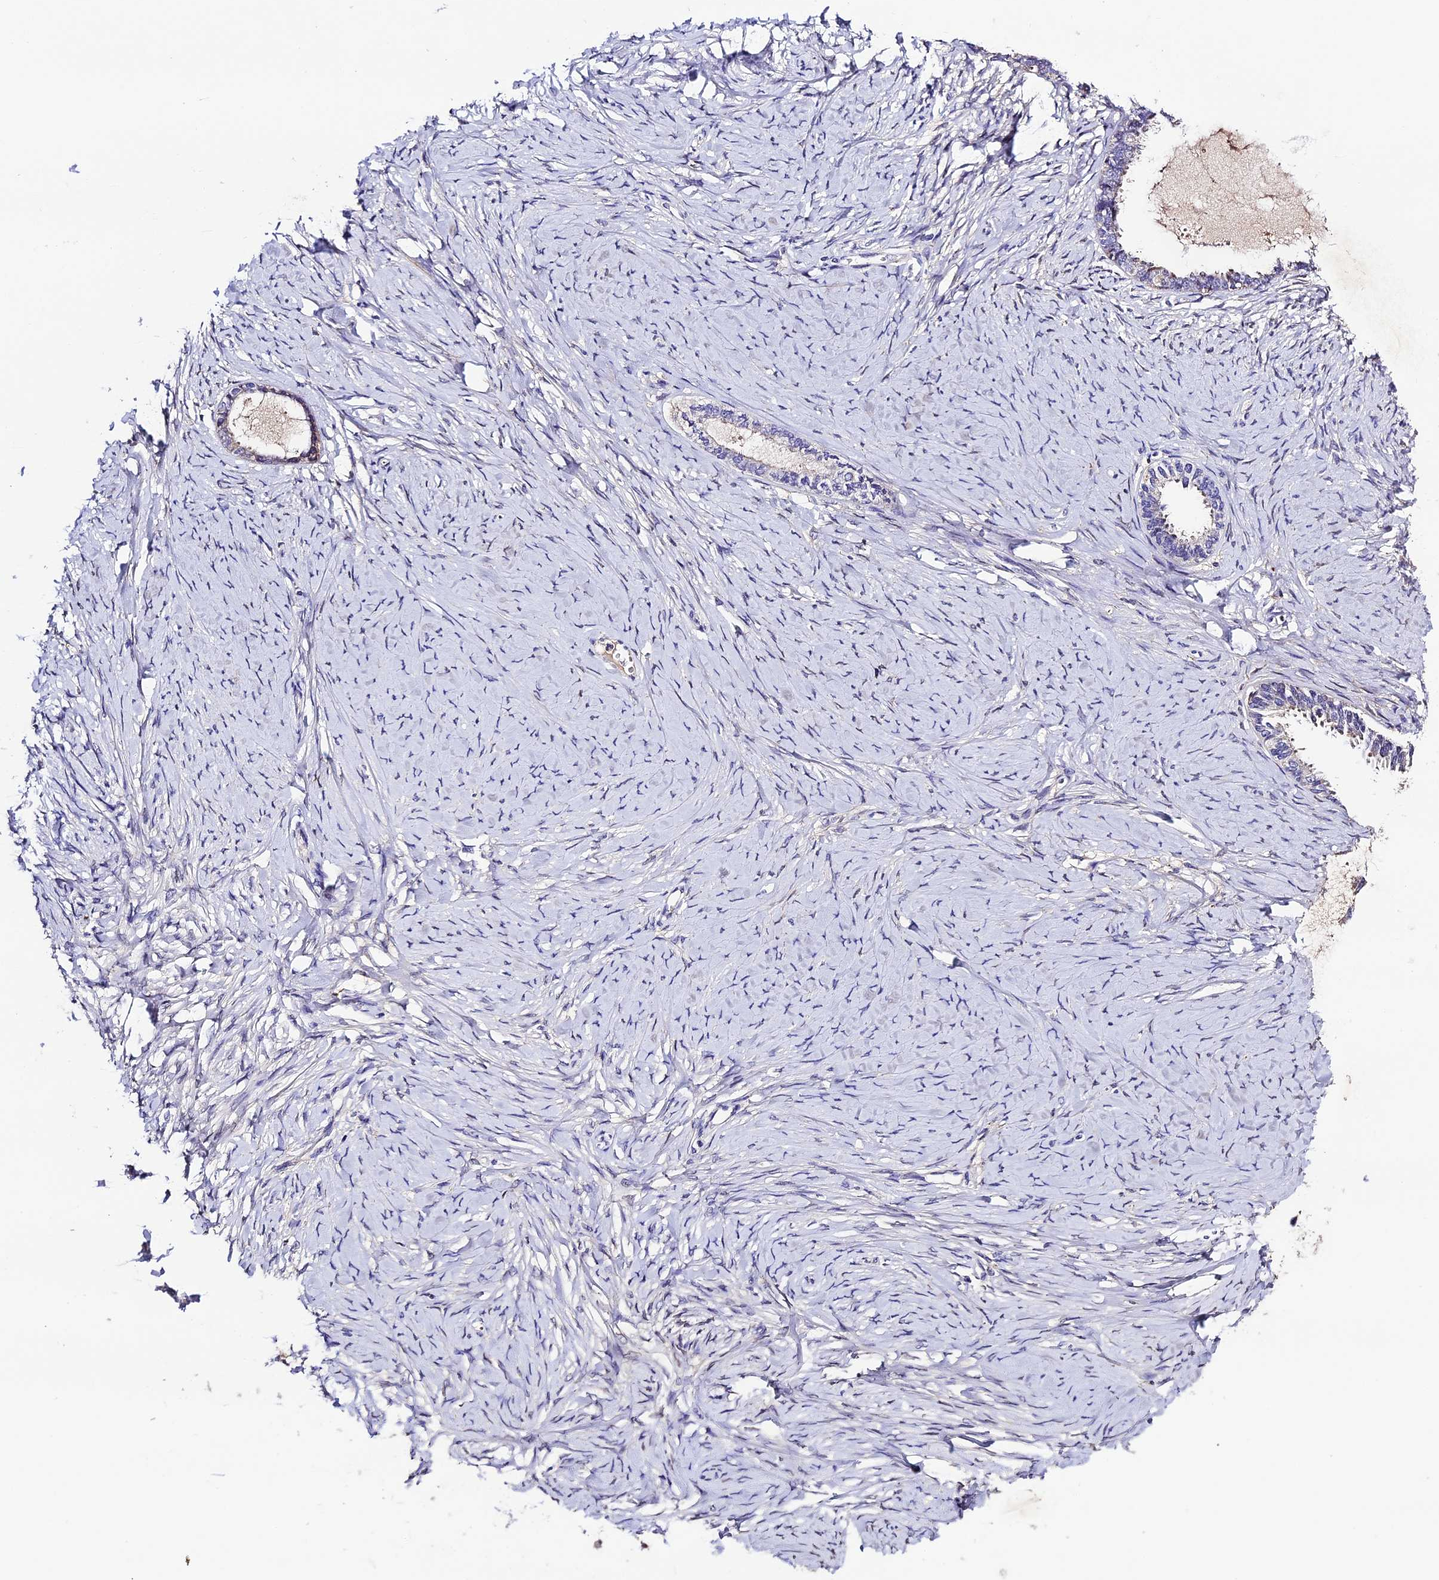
{"staining": {"intensity": "negative", "quantity": "none", "location": "none"}, "tissue": "ovarian cancer", "cell_type": "Tumor cells", "image_type": "cancer", "snomed": [{"axis": "morphology", "description": "Cystadenocarcinoma, serous, NOS"}, {"axis": "topography", "description": "Ovary"}], "caption": "IHC photomicrograph of neoplastic tissue: ovarian serous cystadenocarcinoma stained with DAB shows no significant protein positivity in tumor cells. (Stains: DAB immunohistochemistry (IHC) with hematoxylin counter stain, Microscopy: brightfield microscopy at high magnification).", "gene": "CILP2", "patient": {"sex": "female", "age": 79}}